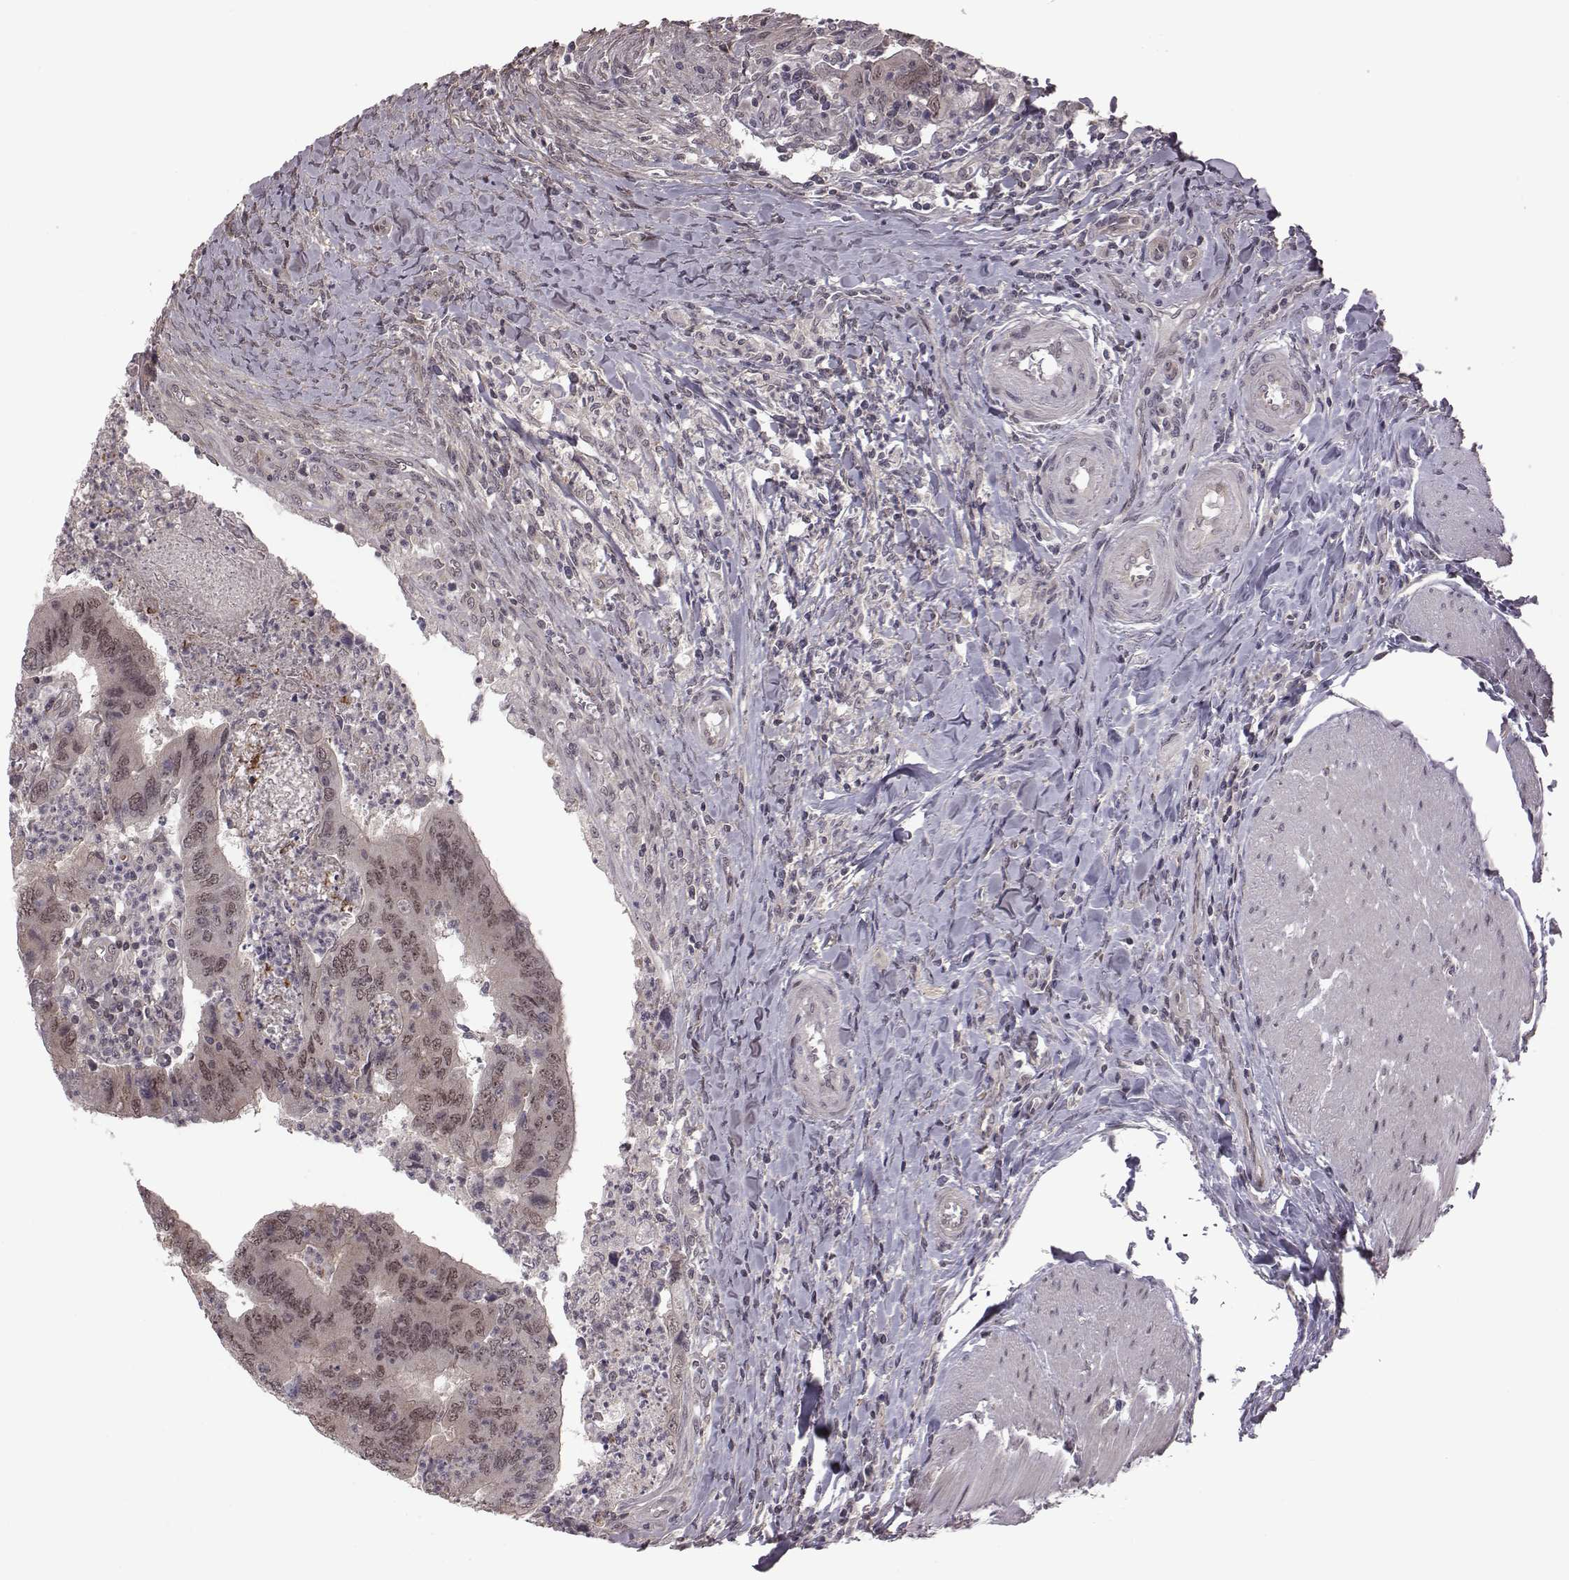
{"staining": {"intensity": "negative", "quantity": "none", "location": "none"}, "tissue": "colorectal cancer", "cell_type": "Tumor cells", "image_type": "cancer", "snomed": [{"axis": "morphology", "description": "Adenocarcinoma, NOS"}, {"axis": "topography", "description": "Colon"}], "caption": "An image of human adenocarcinoma (colorectal) is negative for staining in tumor cells.", "gene": "RPL3", "patient": {"sex": "female", "age": 67}}